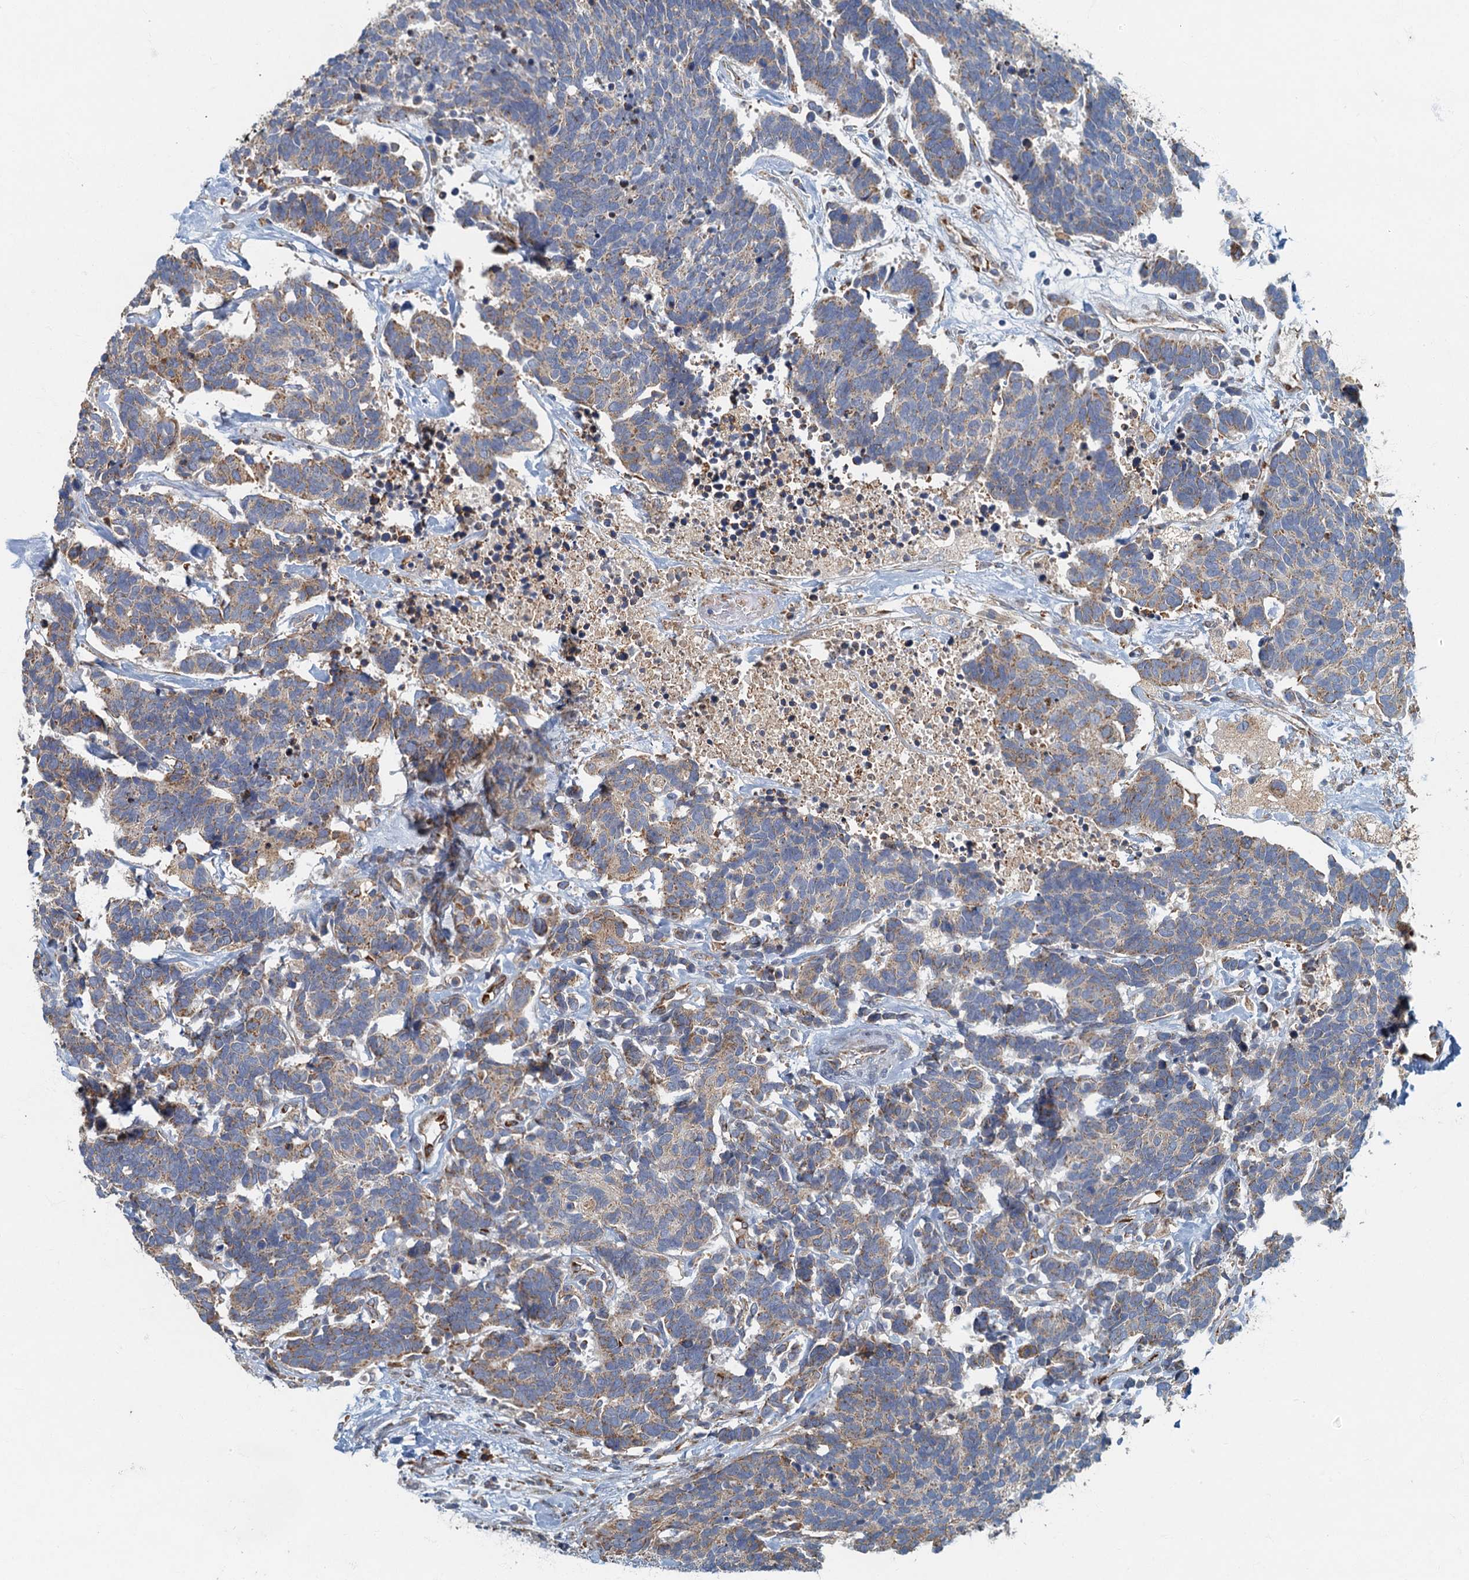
{"staining": {"intensity": "weak", "quantity": "25%-75%", "location": "cytoplasmic/membranous"}, "tissue": "carcinoid", "cell_type": "Tumor cells", "image_type": "cancer", "snomed": [{"axis": "morphology", "description": "Carcinoma, NOS"}, {"axis": "morphology", "description": "Carcinoid, malignant, NOS"}, {"axis": "topography", "description": "Urinary bladder"}], "caption": "The immunohistochemical stain labels weak cytoplasmic/membranous expression in tumor cells of carcinoid tissue.", "gene": "SPDYC", "patient": {"sex": "male", "age": 57}}